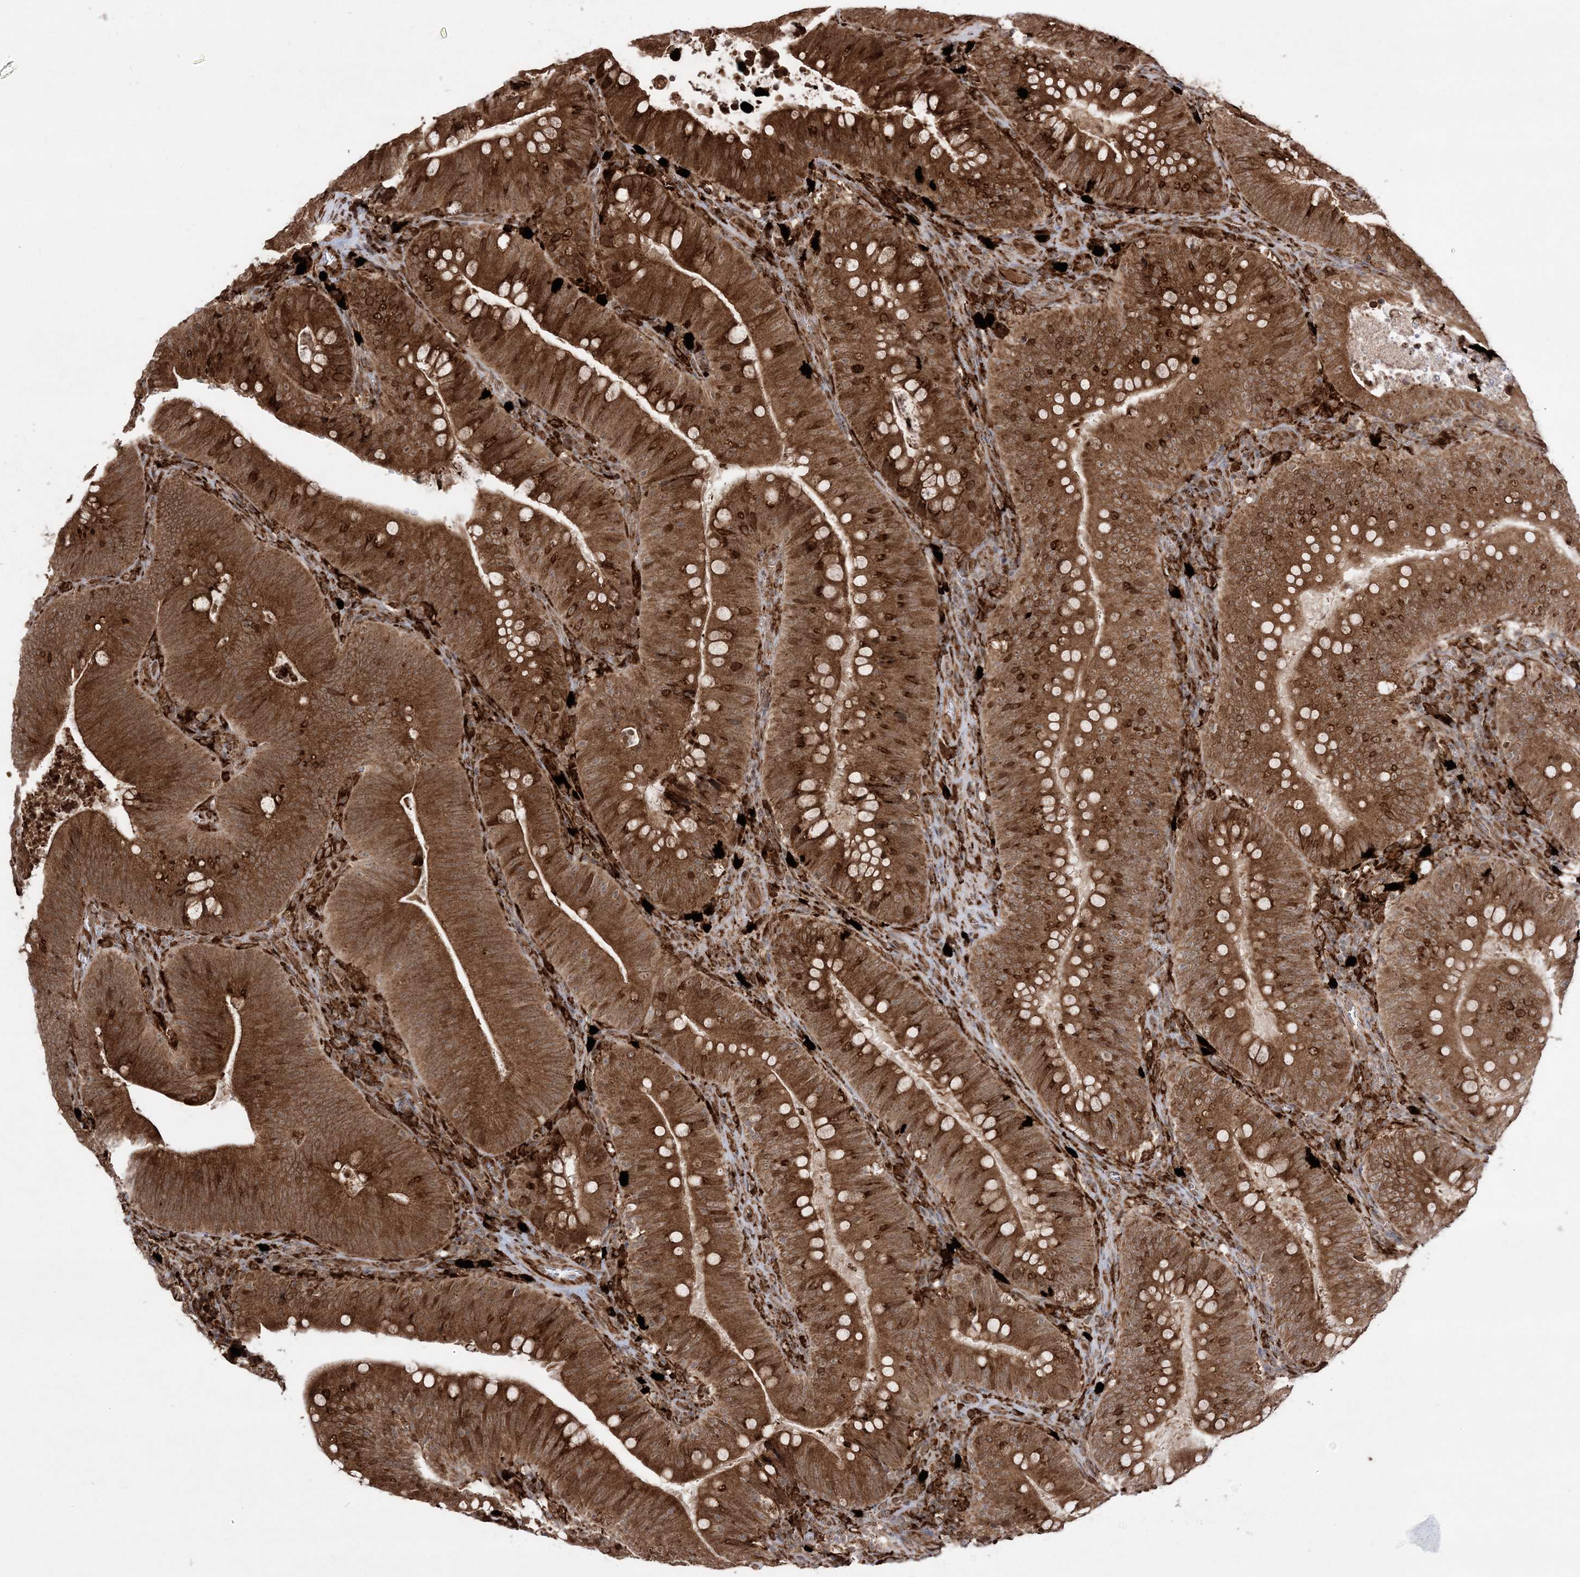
{"staining": {"intensity": "strong", "quantity": ">75%", "location": "cytoplasmic/membranous,nuclear"}, "tissue": "colorectal cancer", "cell_type": "Tumor cells", "image_type": "cancer", "snomed": [{"axis": "morphology", "description": "Normal tissue, NOS"}, {"axis": "topography", "description": "Colon"}], "caption": "Immunohistochemistry (IHC) histopathology image of neoplastic tissue: colorectal cancer stained using IHC shows high levels of strong protein expression localized specifically in the cytoplasmic/membranous and nuclear of tumor cells, appearing as a cytoplasmic/membranous and nuclear brown color.", "gene": "EPC2", "patient": {"sex": "female", "age": 82}}